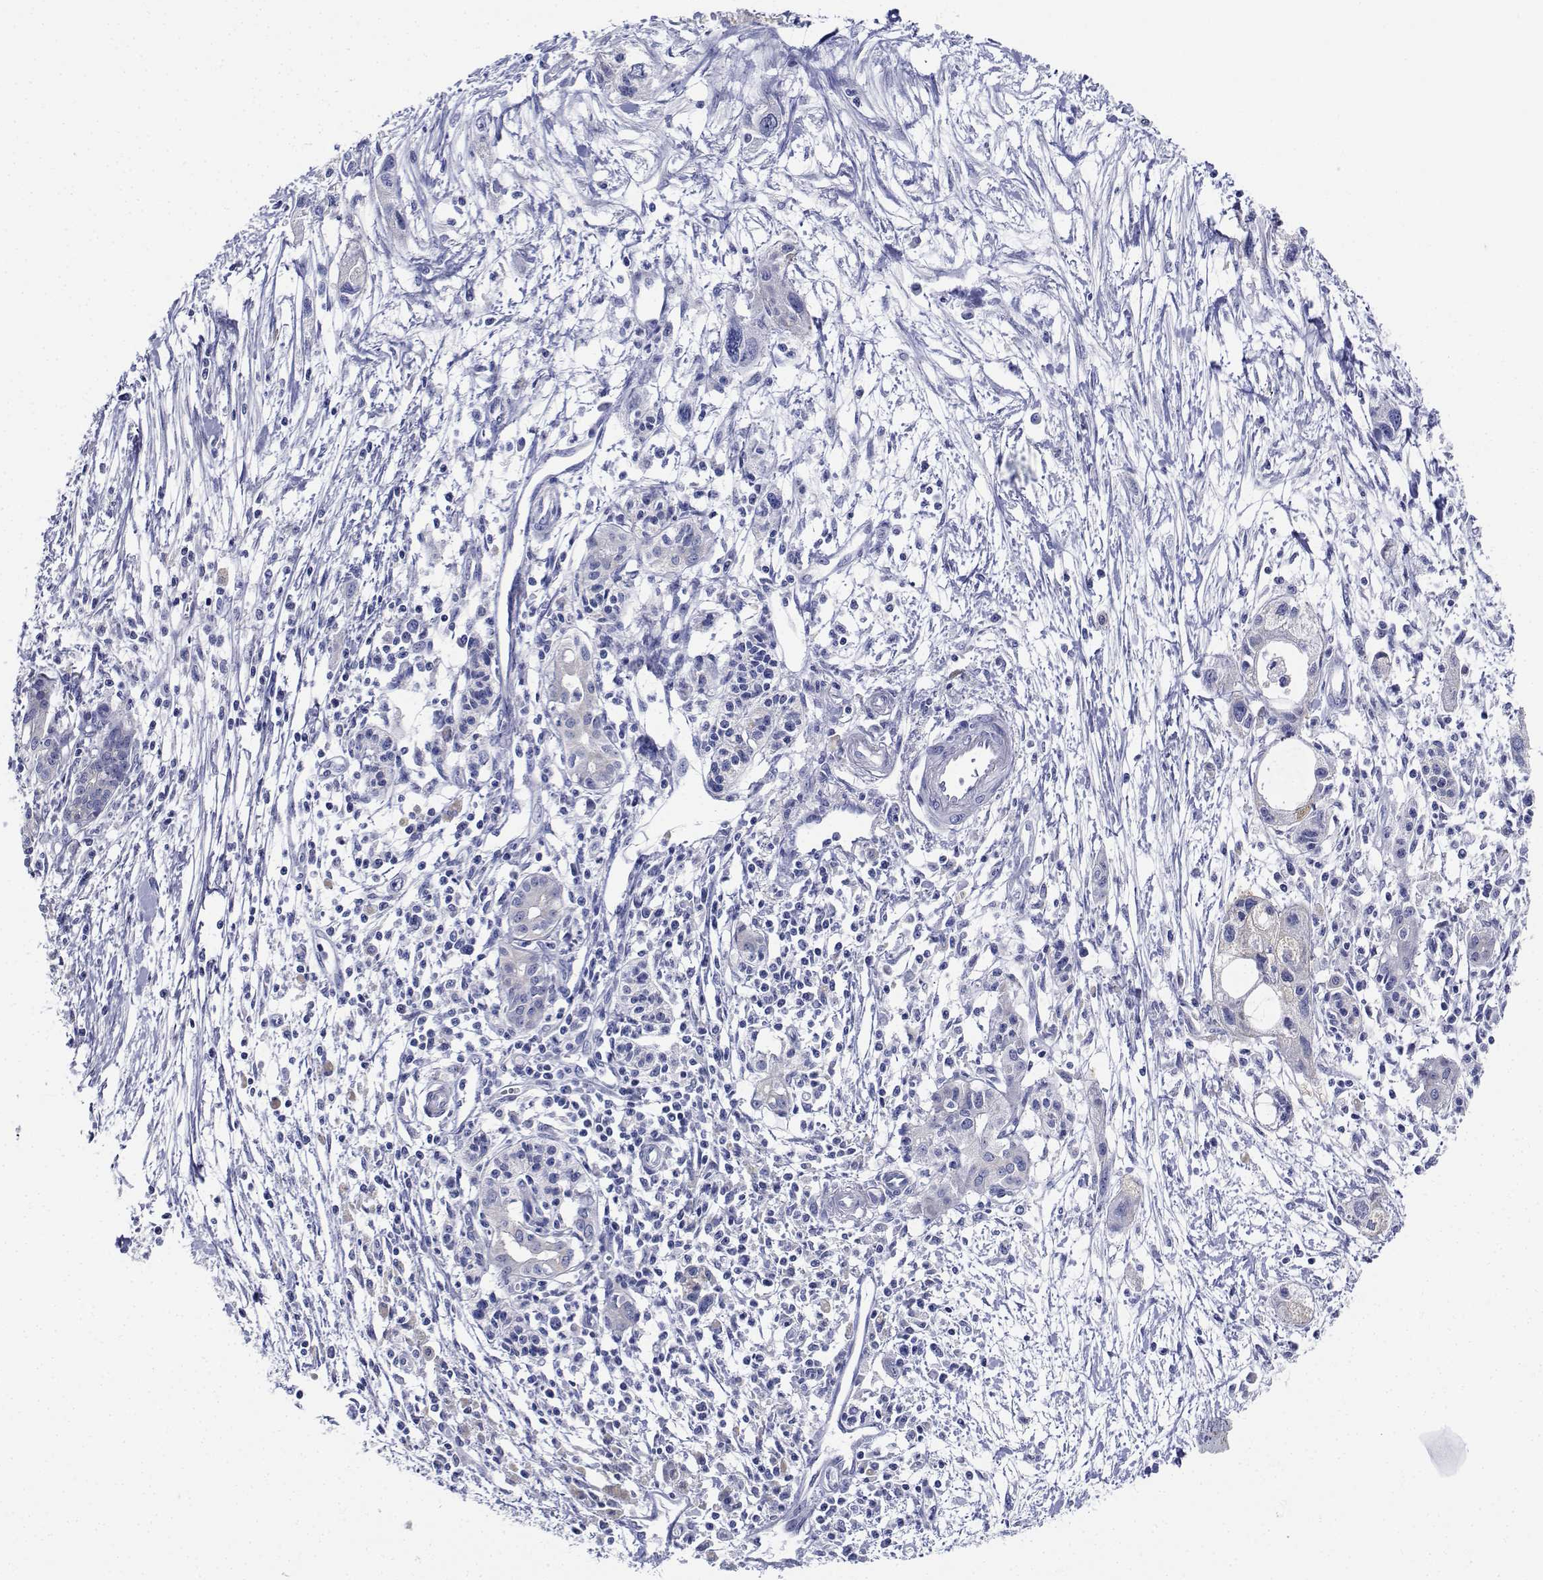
{"staining": {"intensity": "negative", "quantity": "none", "location": "none"}, "tissue": "pancreatic cancer", "cell_type": "Tumor cells", "image_type": "cancer", "snomed": [{"axis": "morphology", "description": "Adenocarcinoma, NOS"}, {"axis": "topography", "description": "Pancreas"}], "caption": "Tumor cells are negative for protein expression in human pancreatic cancer. (DAB (3,3'-diaminobenzidine) immunohistochemistry (IHC), high magnification).", "gene": "CDHR3", "patient": {"sex": "female", "age": 61}}